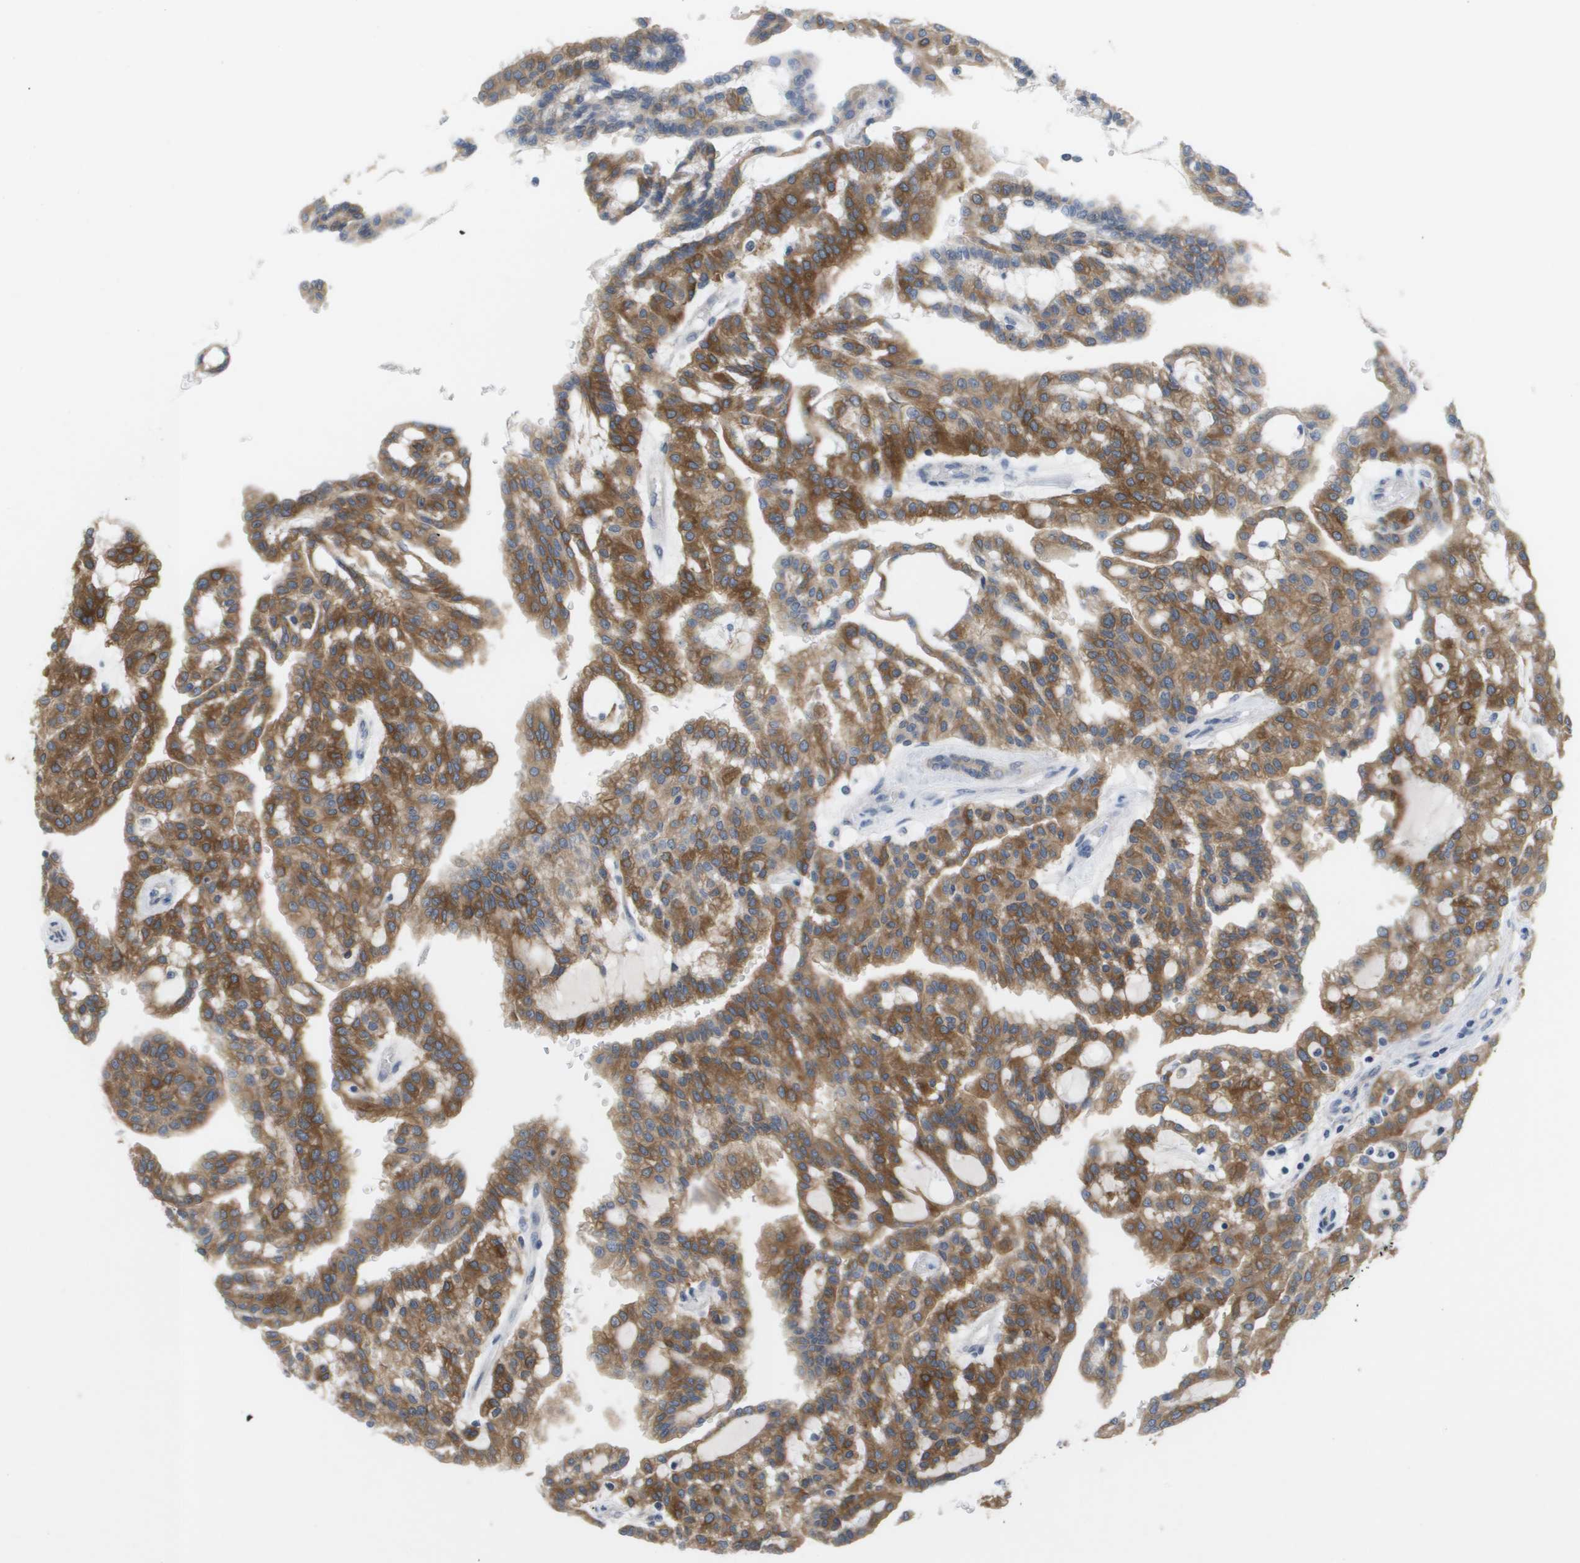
{"staining": {"intensity": "moderate", "quantity": ">75%", "location": "cytoplasmic/membranous"}, "tissue": "renal cancer", "cell_type": "Tumor cells", "image_type": "cancer", "snomed": [{"axis": "morphology", "description": "Adenocarcinoma, NOS"}, {"axis": "topography", "description": "Kidney"}], "caption": "Renal cancer was stained to show a protein in brown. There is medium levels of moderate cytoplasmic/membranous staining in approximately >75% of tumor cells.", "gene": "MARCHF8", "patient": {"sex": "male", "age": 63}}